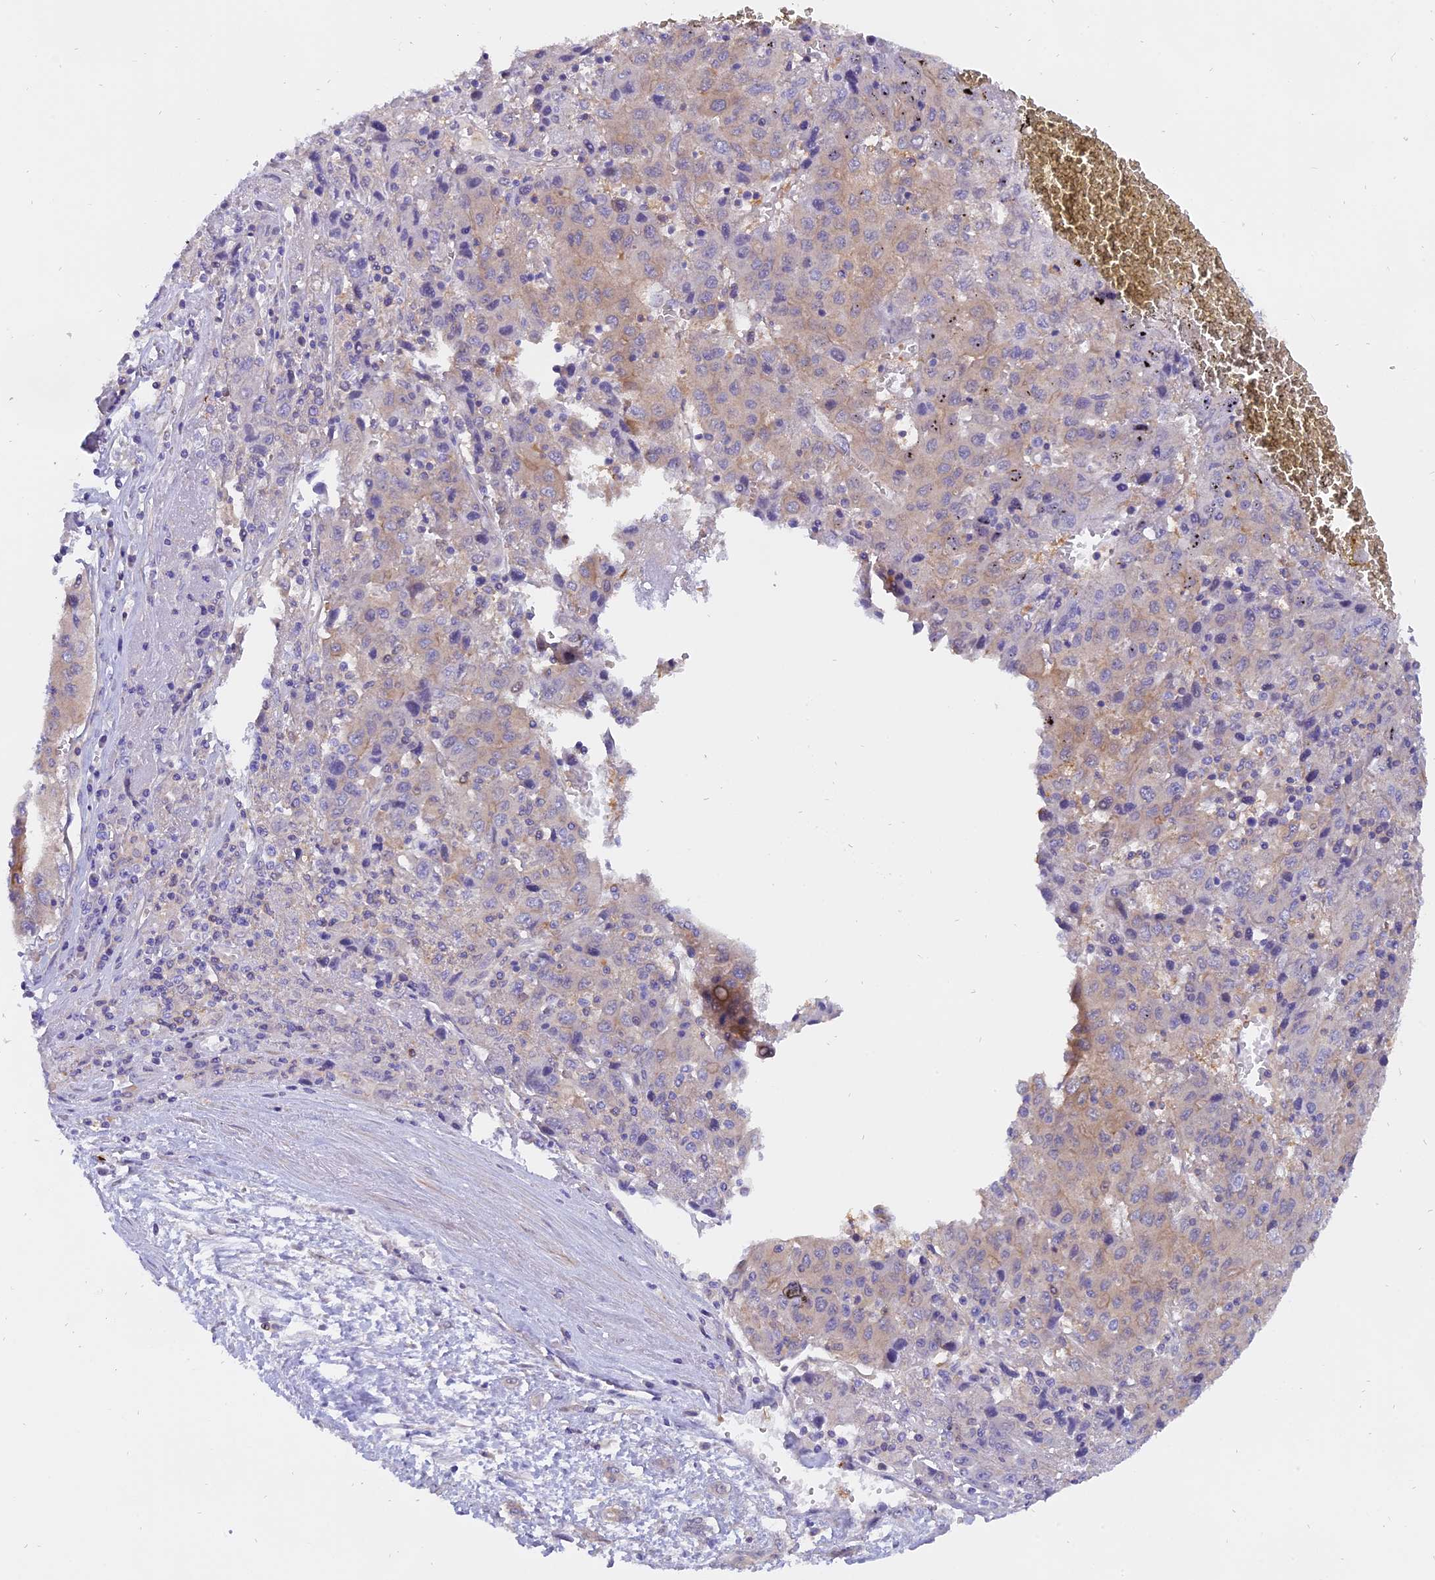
{"staining": {"intensity": "negative", "quantity": "none", "location": "none"}, "tissue": "liver cancer", "cell_type": "Tumor cells", "image_type": "cancer", "snomed": [{"axis": "morphology", "description": "Carcinoma, Hepatocellular, NOS"}, {"axis": "topography", "description": "Liver"}], "caption": "The histopathology image displays no significant positivity in tumor cells of hepatocellular carcinoma (liver).", "gene": "FAM118B", "patient": {"sex": "female", "age": 53}}